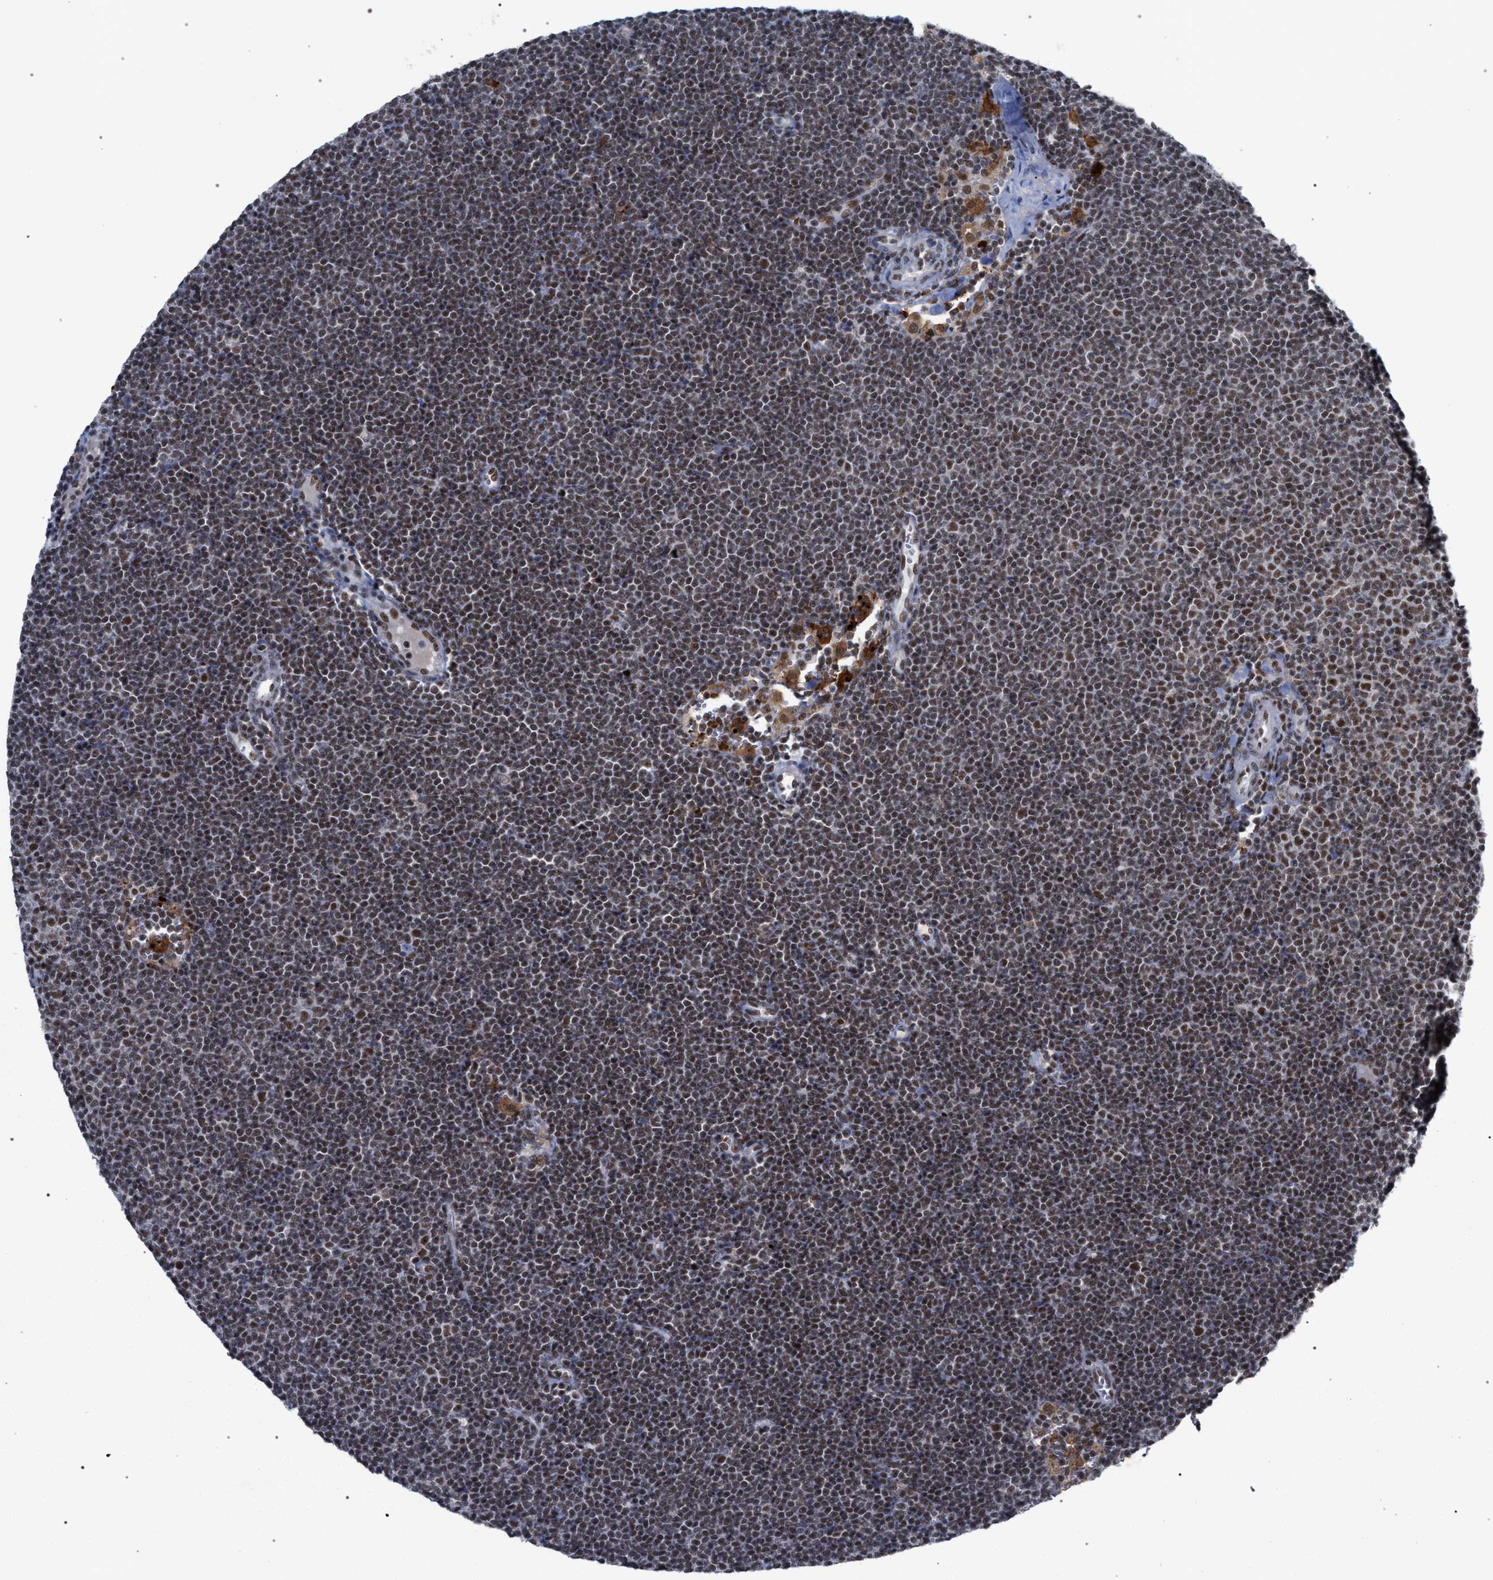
{"staining": {"intensity": "moderate", "quantity": ">75%", "location": "nuclear"}, "tissue": "lymphoma", "cell_type": "Tumor cells", "image_type": "cancer", "snomed": [{"axis": "morphology", "description": "Malignant lymphoma, non-Hodgkin's type, Low grade"}, {"axis": "topography", "description": "Lymph node"}], "caption": "Lymphoma stained with a brown dye shows moderate nuclear positive staining in about >75% of tumor cells.", "gene": "SCAF4", "patient": {"sex": "female", "age": 53}}